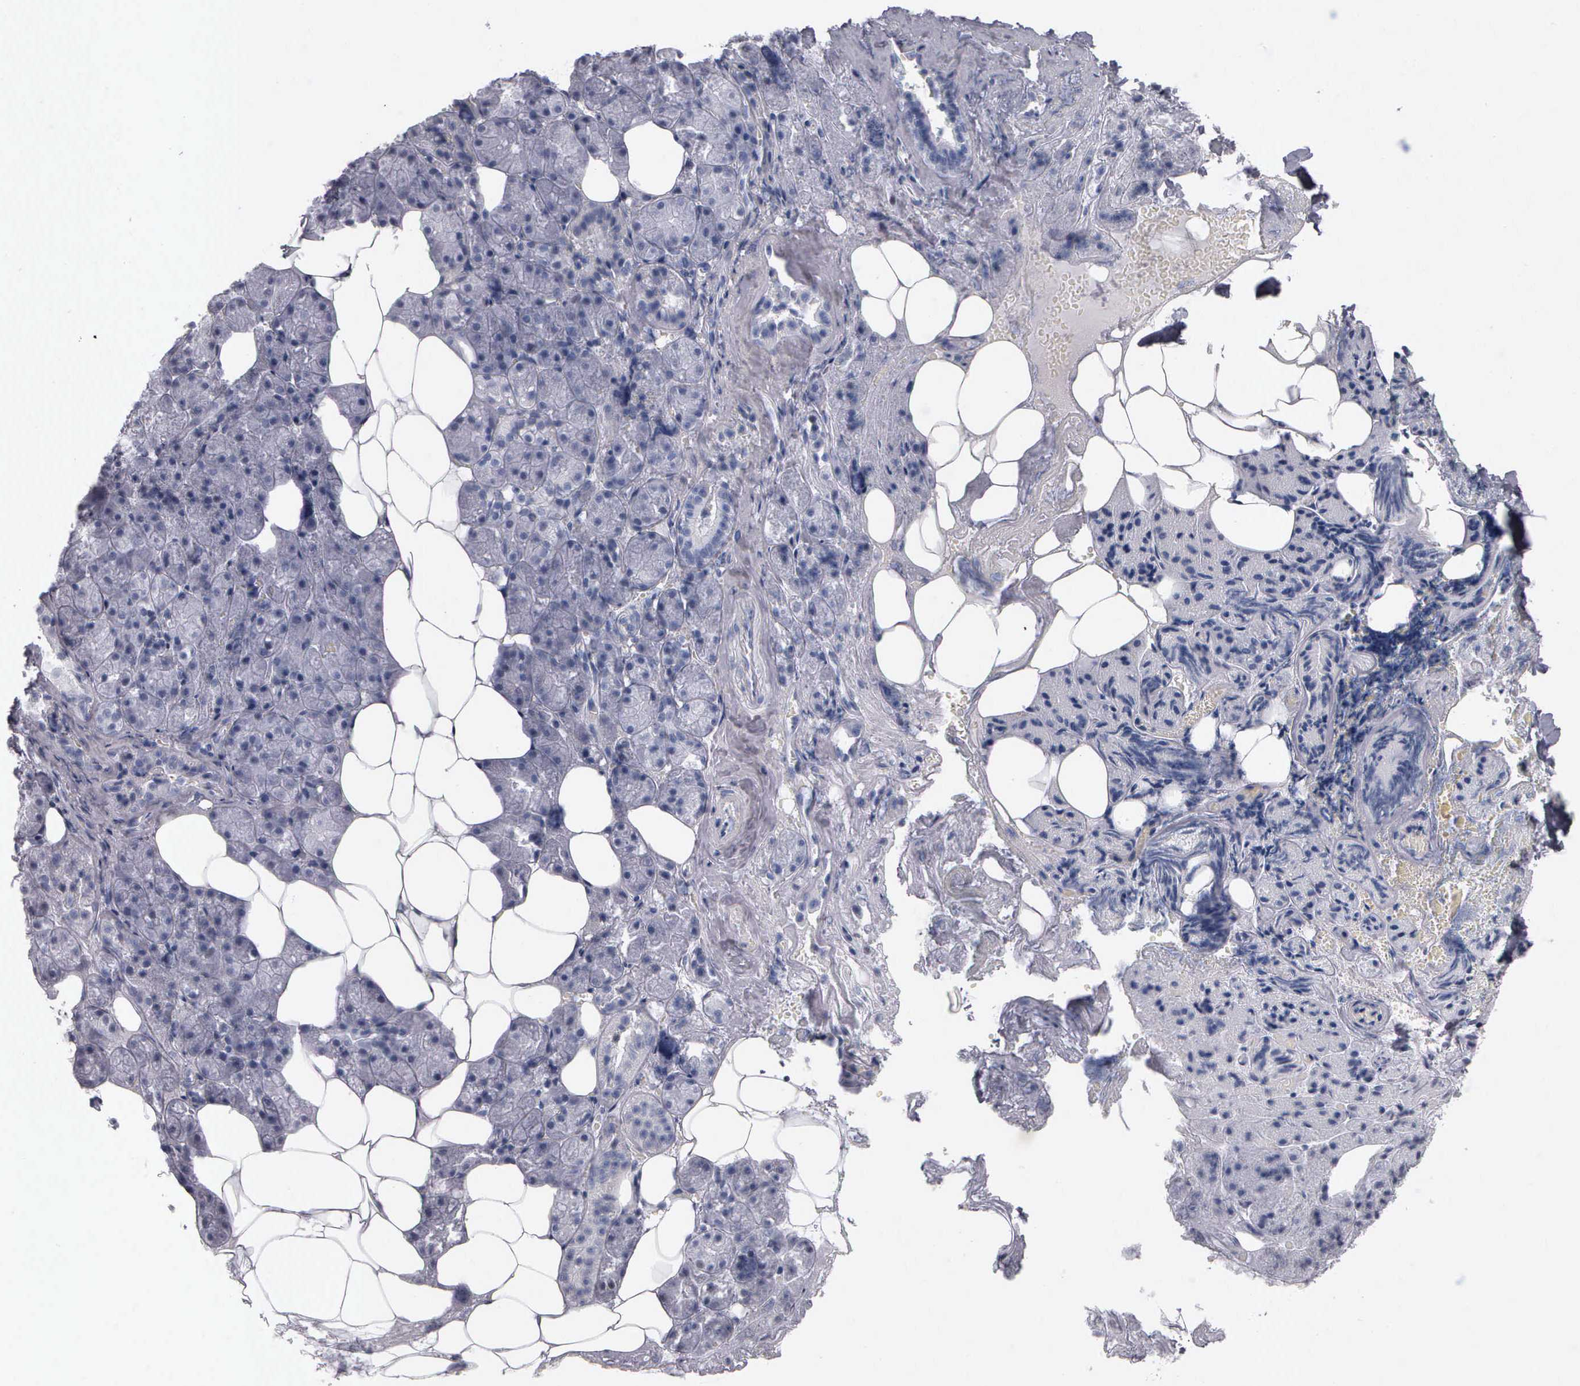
{"staining": {"intensity": "negative", "quantity": "none", "location": "none"}, "tissue": "salivary gland", "cell_type": "Glandular cells", "image_type": "normal", "snomed": [{"axis": "morphology", "description": "Normal tissue, NOS"}, {"axis": "topography", "description": "Salivary gland"}], "caption": "High magnification brightfield microscopy of unremarkable salivary gland stained with DAB (brown) and counterstained with hematoxylin (blue): glandular cells show no significant expression.", "gene": "NKX2", "patient": {"sex": "female", "age": 55}}